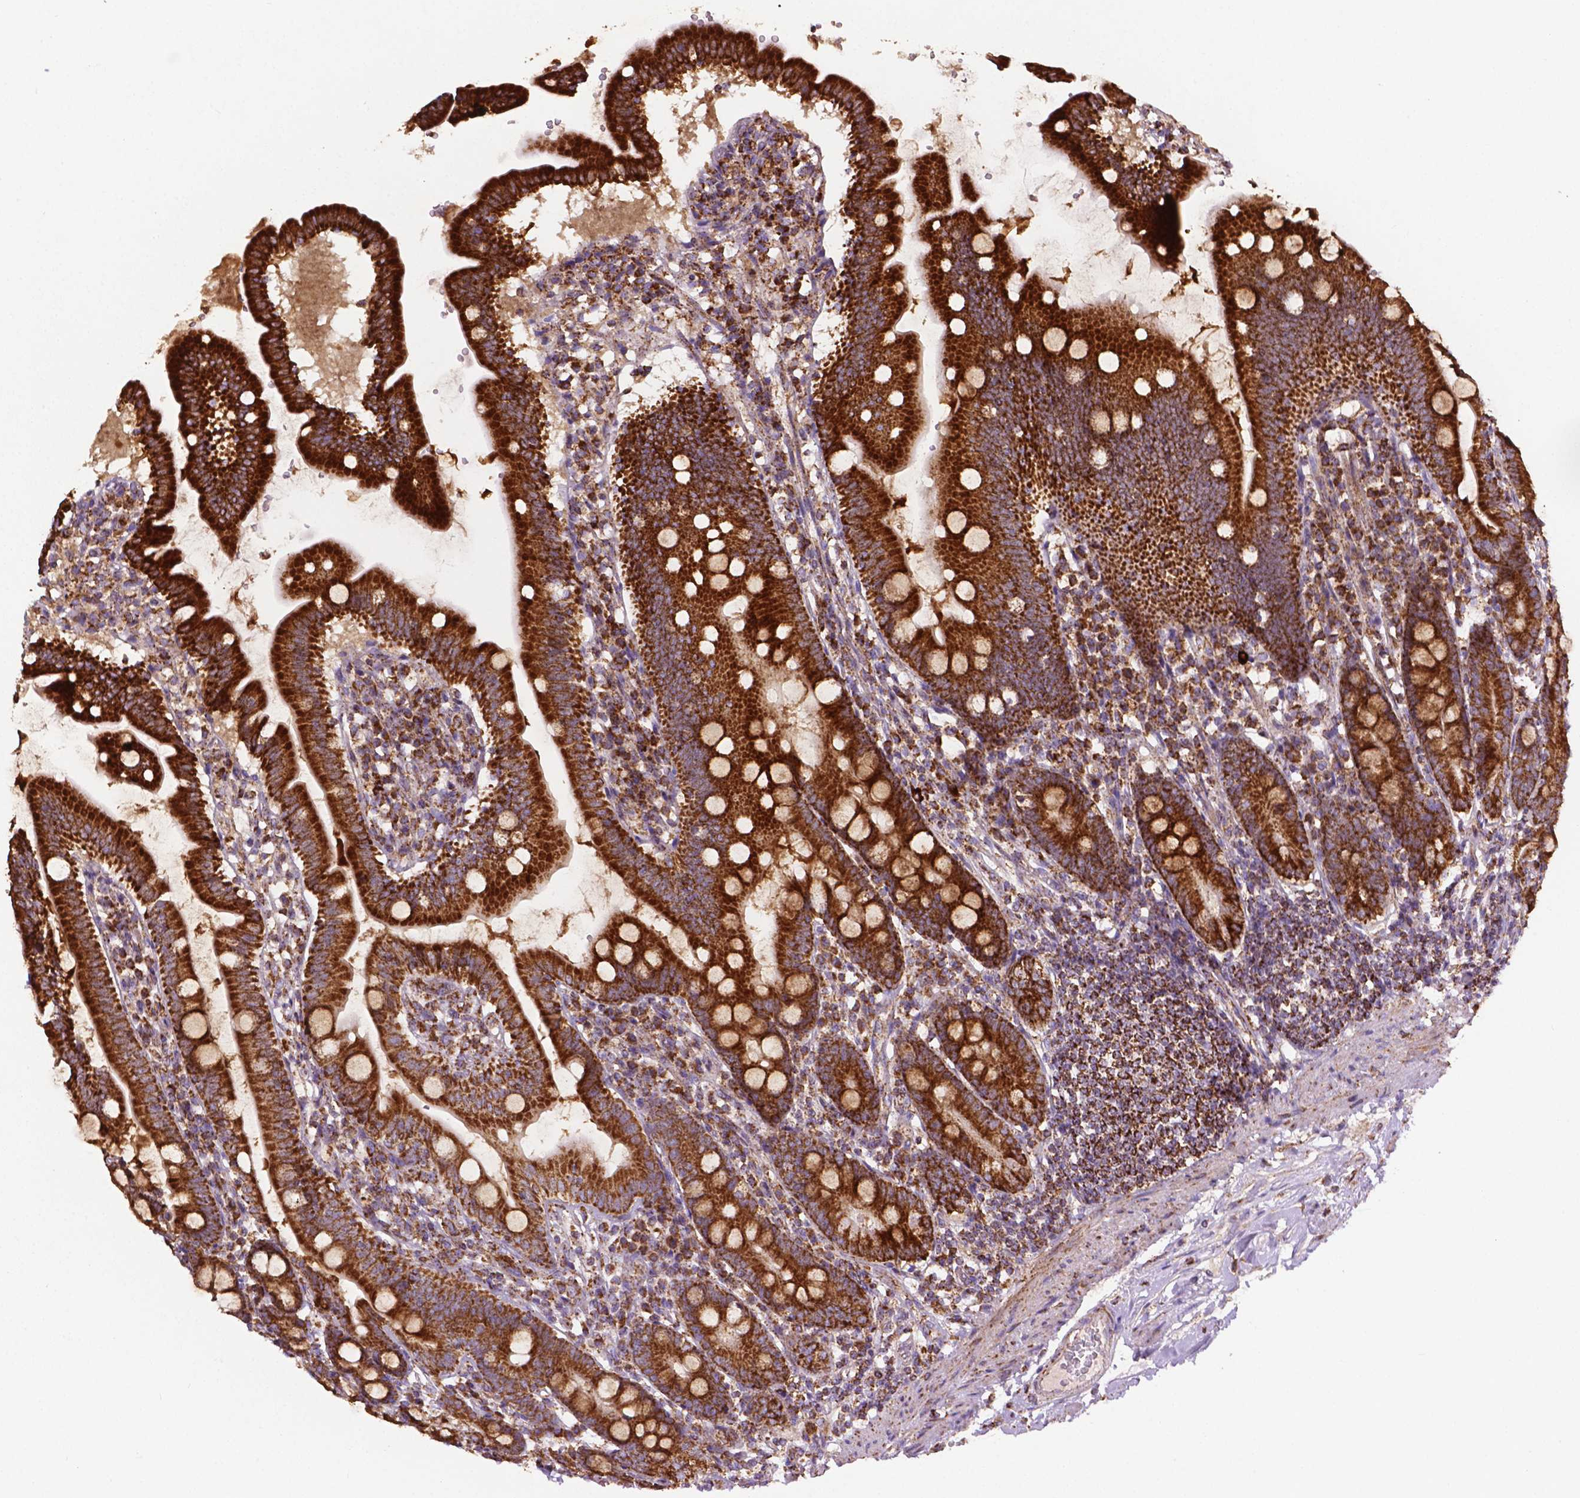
{"staining": {"intensity": "strong", "quantity": ">75%", "location": "cytoplasmic/membranous"}, "tissue": "duodenum", "cell_type": "Glandular cells", "image_type": "normal", "snomed": [{"axis": "morphology", "description": "Normal tissue, NOS"}, {"axis": "topography", "description": "Duodenum"}], "caption": "Immunohistochemical staining of normal duodenum exhibits high levels of strong cytoplasmic/membranous positivity in about >75% of glandular cells. (DAB (3,3'-diaminobenzidine) = brown stain, brightfield microscopy at high magnification).", "gene": "ILVBL", "patient": {"sex": "female", "age": 67}}